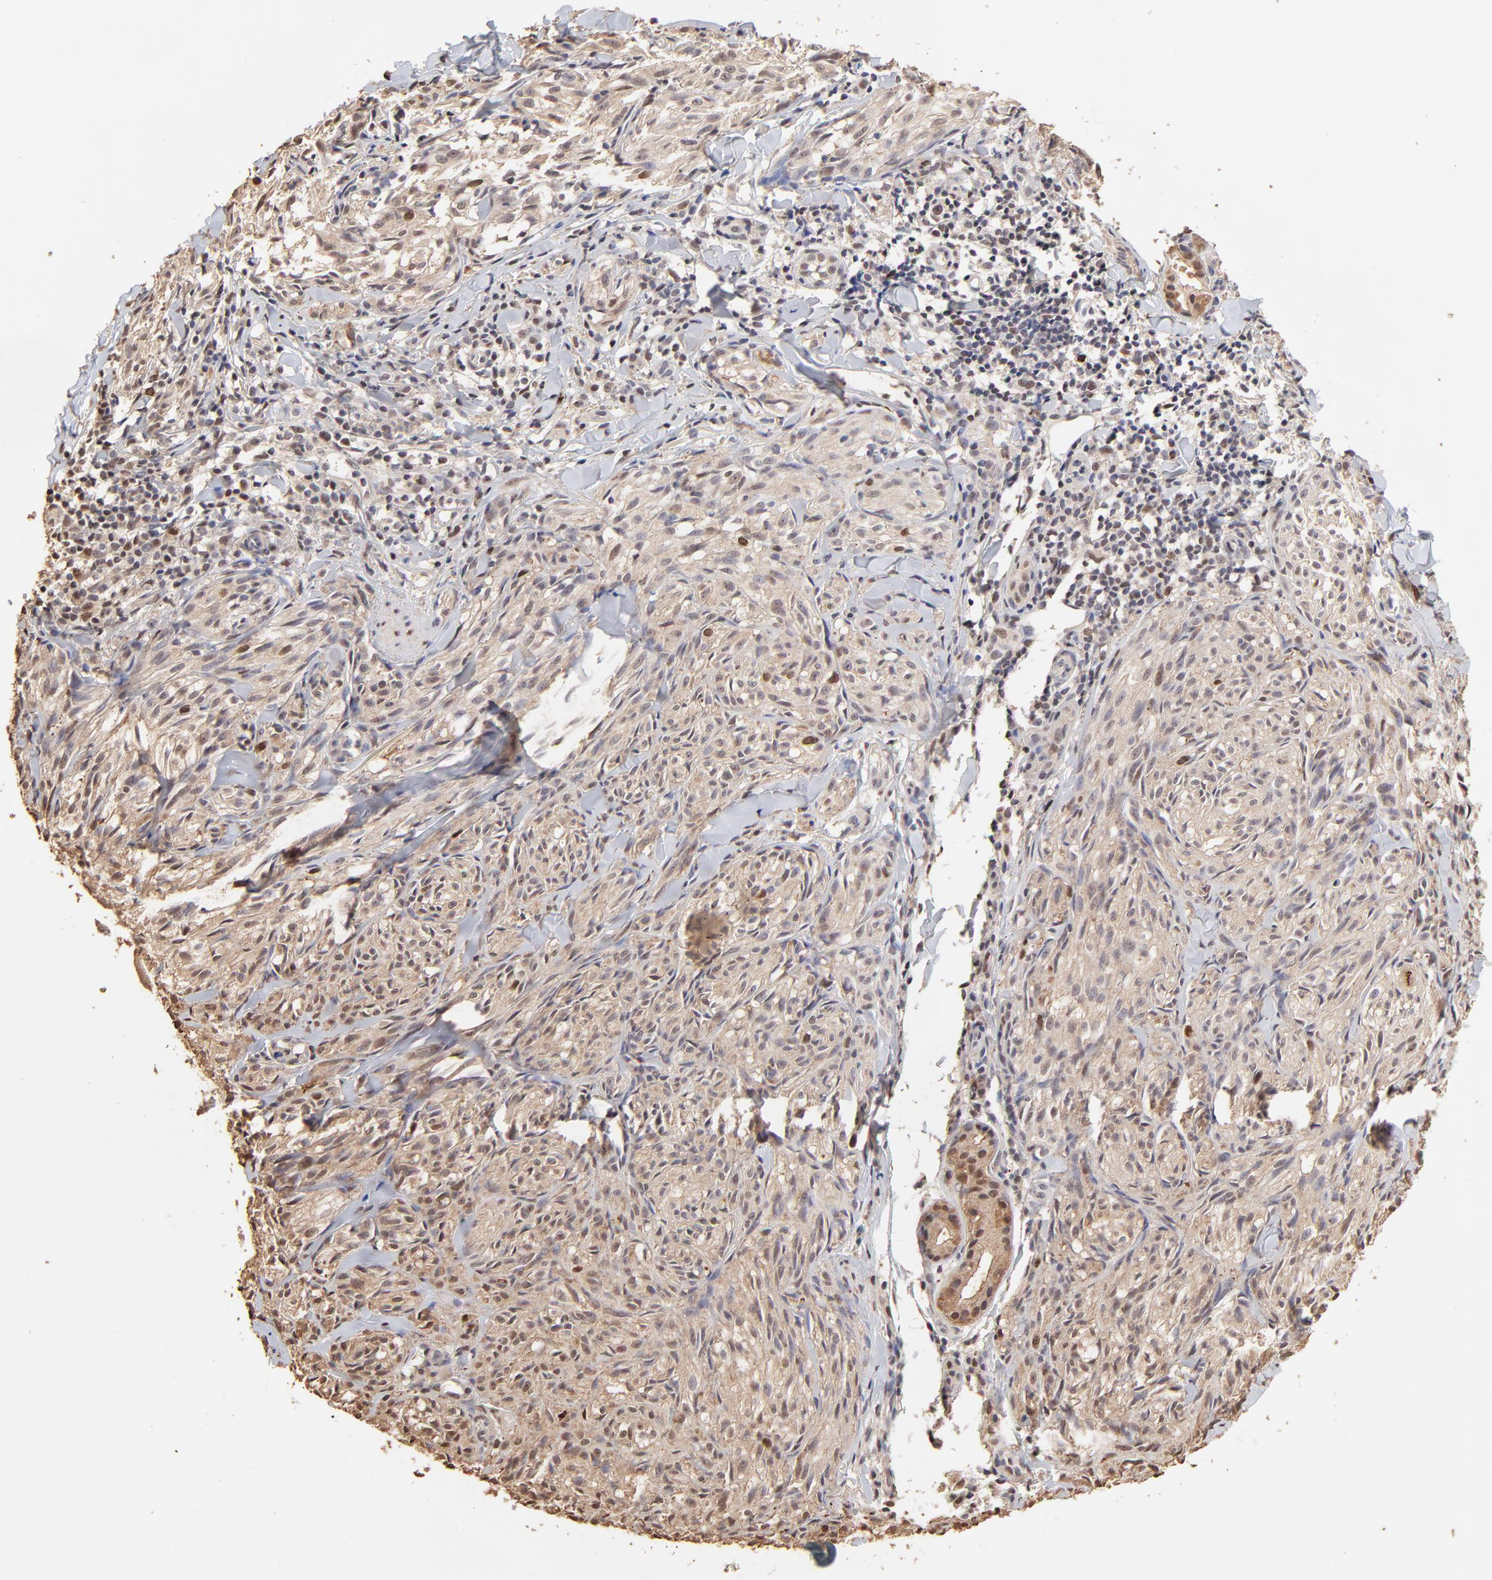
{"staining": {"intensity": "moderate", "quantity": "<25%", "location": "nuclear"}, "tissue": "melanoma", "cell_type": "Tumor cells", "image_type": "cancer", "snomed": [{"axis": "morphology", "description": "Malignant melanoma, Metastatic site"}, {"axis": "topography", "description": "Skin"}], "caption": "Tumor cells exhibit low levels of moderate nuclear staining in approximately <25% of cells in human malignant melanoma (metastatic site).", "gene": "BIRC5", "patient": {"sex": "female", "age": 66}}